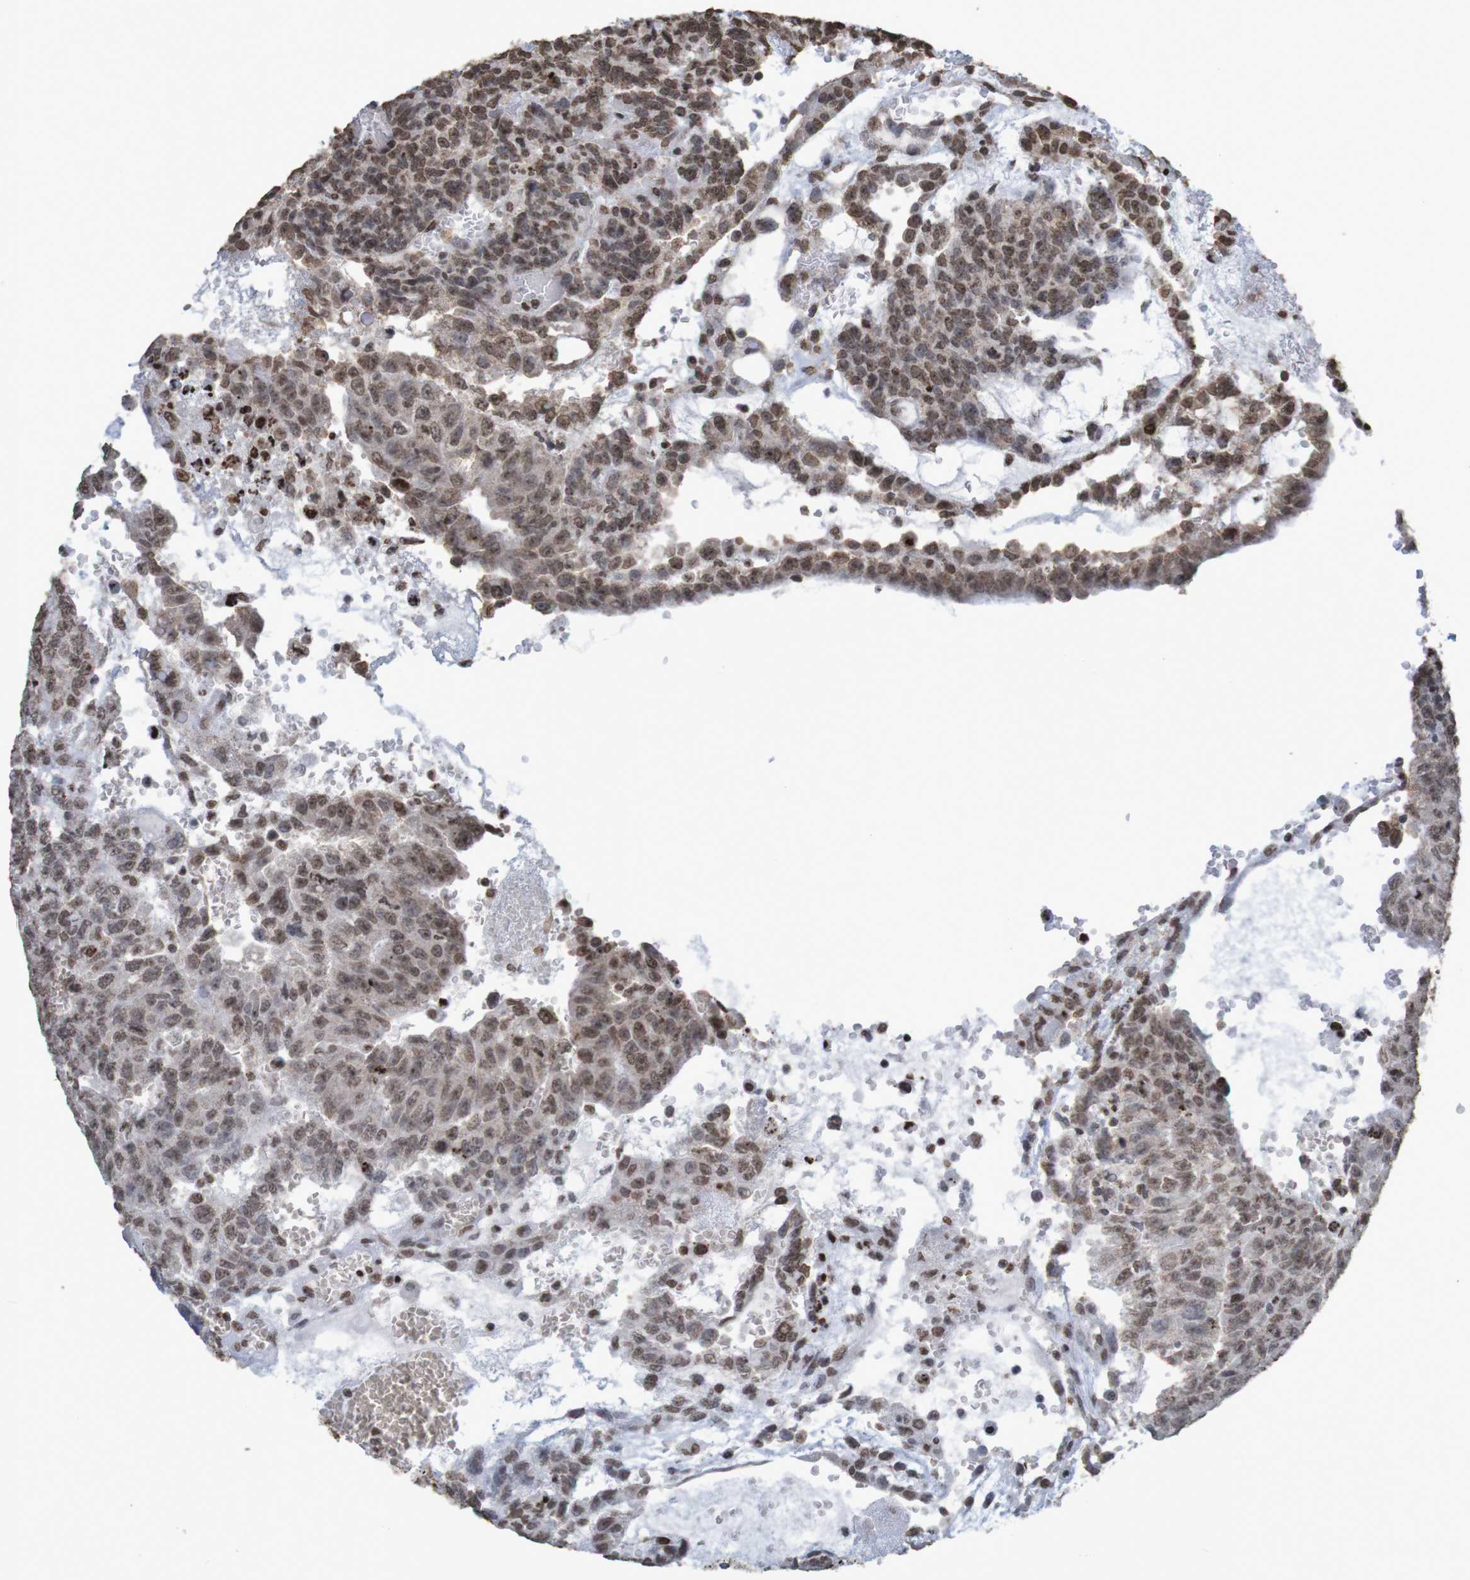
{"staining": {"intensity": "moderate", "quantity": "25%-75%", "location": "nuclear"}, "tissue": "testis cancer", "cell_type": "Tumor cells", "image_type": "cancer", "snomed": [{"axis": "morphology", "description": "Seminoma, NOS"}, {"axis": "morphology", "description": "Carcinoma, Embryonal, NOS"}, {"axis": "topography", "description": "Testis"}], "caption": "DAB (3,3'-diaminobenzidine) immunohistochemical staining of human testis embryonal carcinoma shows moderate nuclear protein staining in about 25%-75% of tumor cells. (Stains: DAB in brown, nuclei in blue, Microscopy: brightfield microscopy at high magnification).", "gene": "GFI1", "patient": {"sex": "male", "age": 52}}